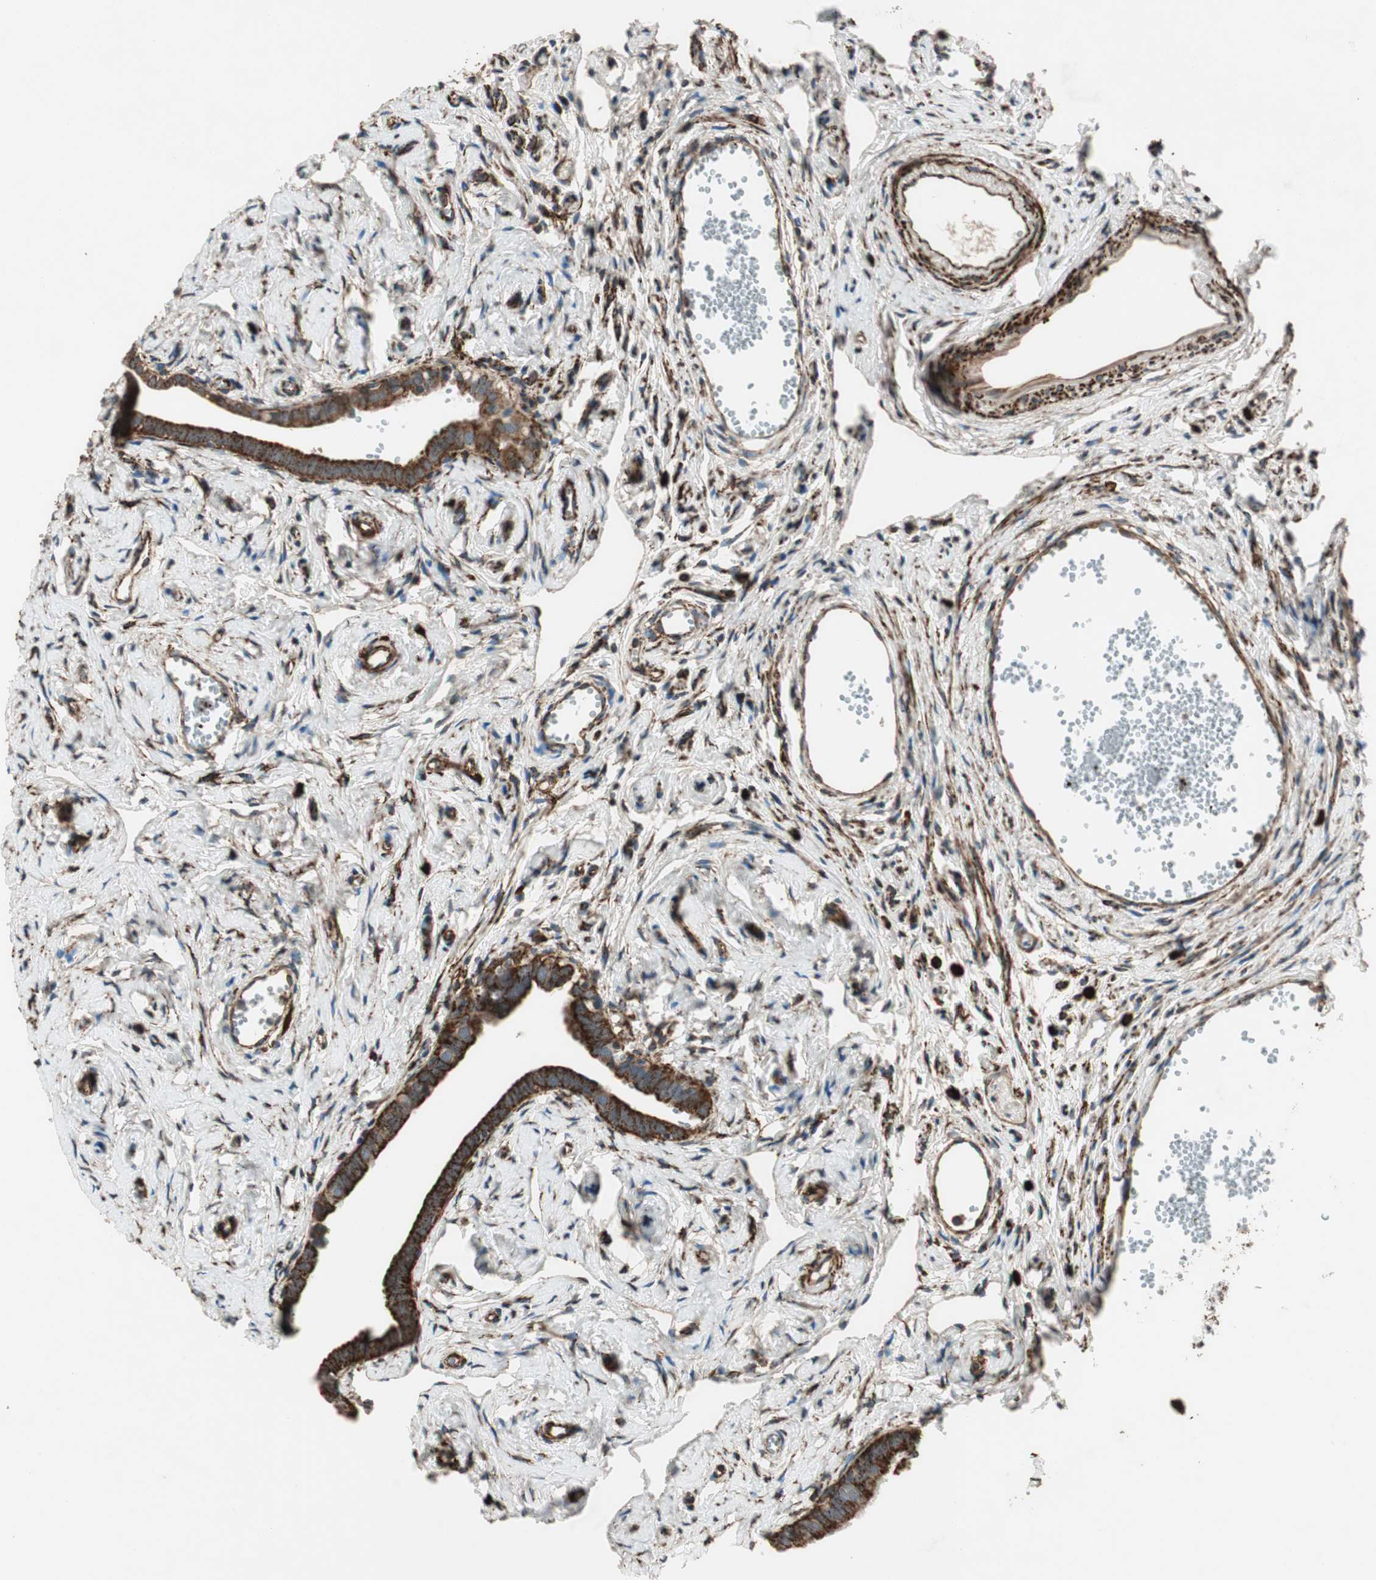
{"staining": {"intensity": "strong", "quantity": ">75%", "location": "cytoplasmic/membranous"}, "tissue": "fallopian tube", "cell_type": "Glandular cells", "image_type": "normal", "snomed": [{"axis": "morphology", "description": "Normal tissue, NOS"}, {"axis": "topography", "description": "Fallopian tube"}], "caption": "Glandular cells exhibit high levels of strong cytoplasmic/membranous staining in about >75% of cells in unremarkable fallopian tube.", "gene": "AKAP1", "patient": {"sex": "female", "age": 71}}